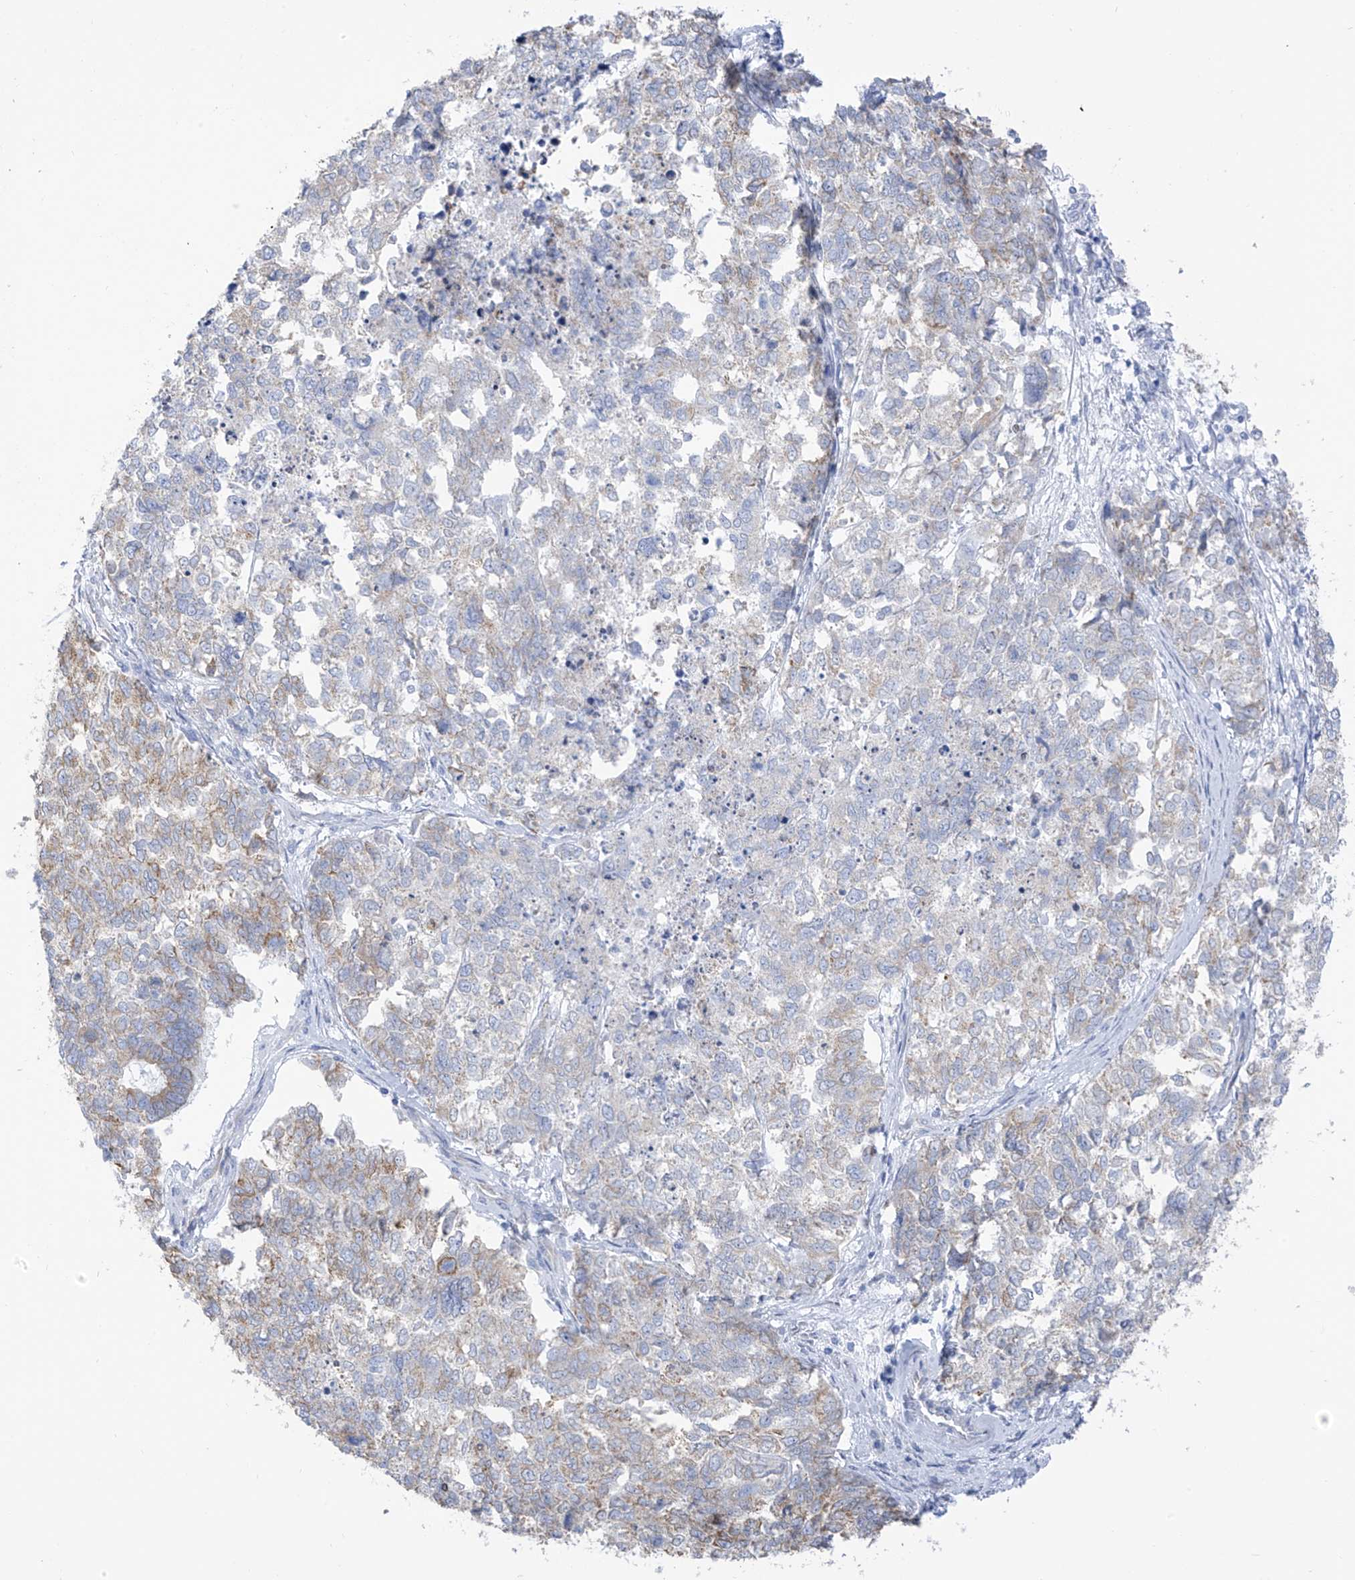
{"staining": {"intensity": "moderate", "quantity": "<25%", "location": "cytoplasmic/membranous"}, "tissue": "cervical cancer", "cell_type": "Tumor cells", "image_type": "cancer", "snomed": [{"axis": "morphology", "description": "Squamous cell carcinoma, NOS"}, {"axis": "topography", "description": "Cervix"}], "caption": "Squamous cell carcinoma (cervical) stained with IHC reveals moderate cytoplasmic/membranous positivity in approximately <25% of tumor cells.", "gene": "RCN2", "patient": {"sex": "female", "age": 63}}